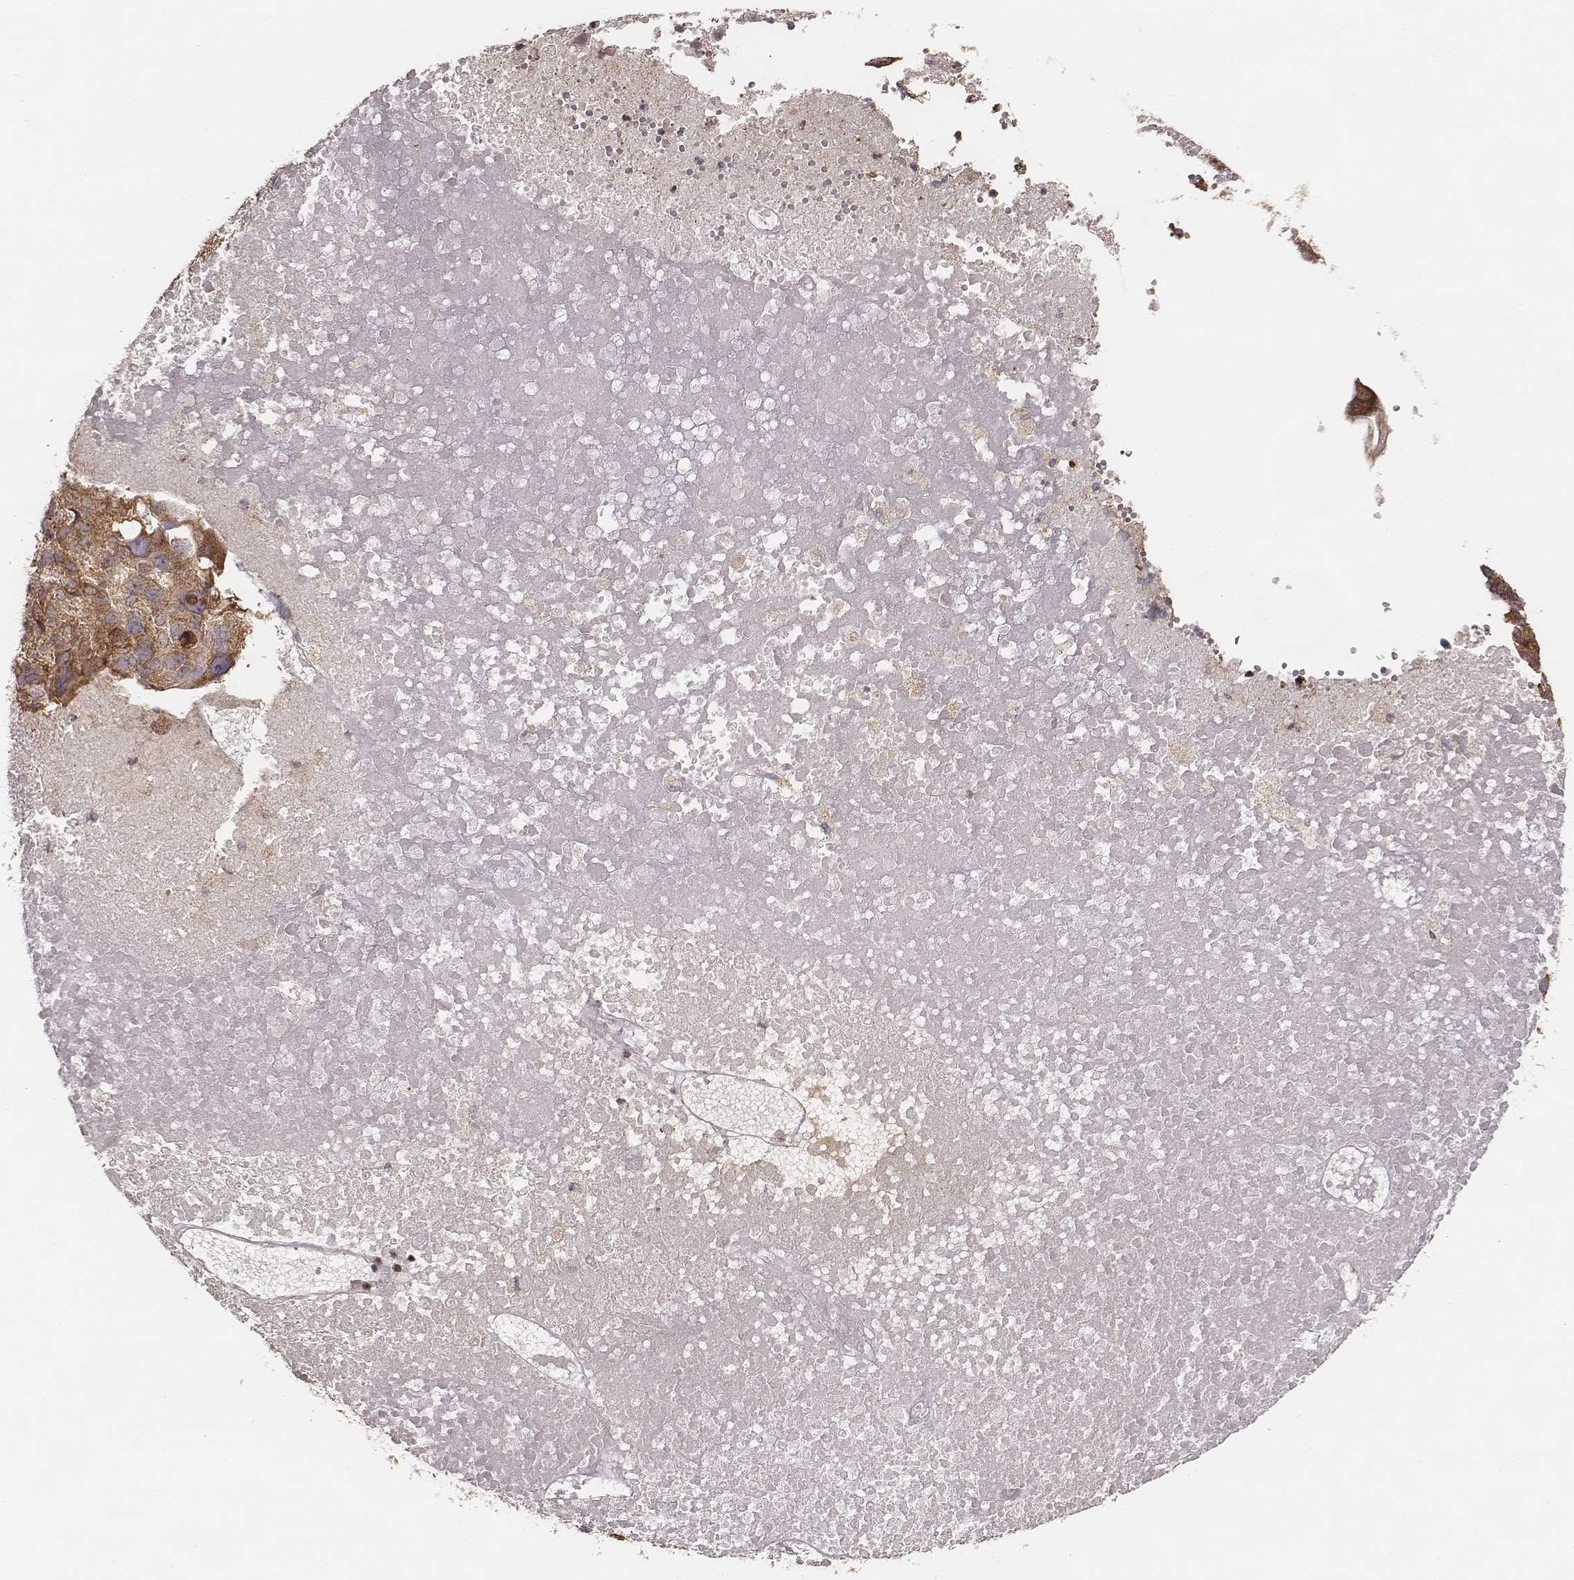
{"staining": {"intensity": "strong", "quantity": ">75%", "location": "cytoplasmic/membranous"}, "tissue": "ovarian cancer", "cell_type": "Tumor cells", "image_type": "cancer", "snomed": [{"axis": "morphology", "description": "Carcinoma, endometroid"}, {"axis": "topography", "description": "Ovary"}], "caption": "Tumor cells exhibit high levels of strong cytoplasmic/membranous expression in approximately >75% of cells in endometroid carcinoma (ovarian).", "gene": "CARS1", "patient": {"sex": "female", "age": 58}}